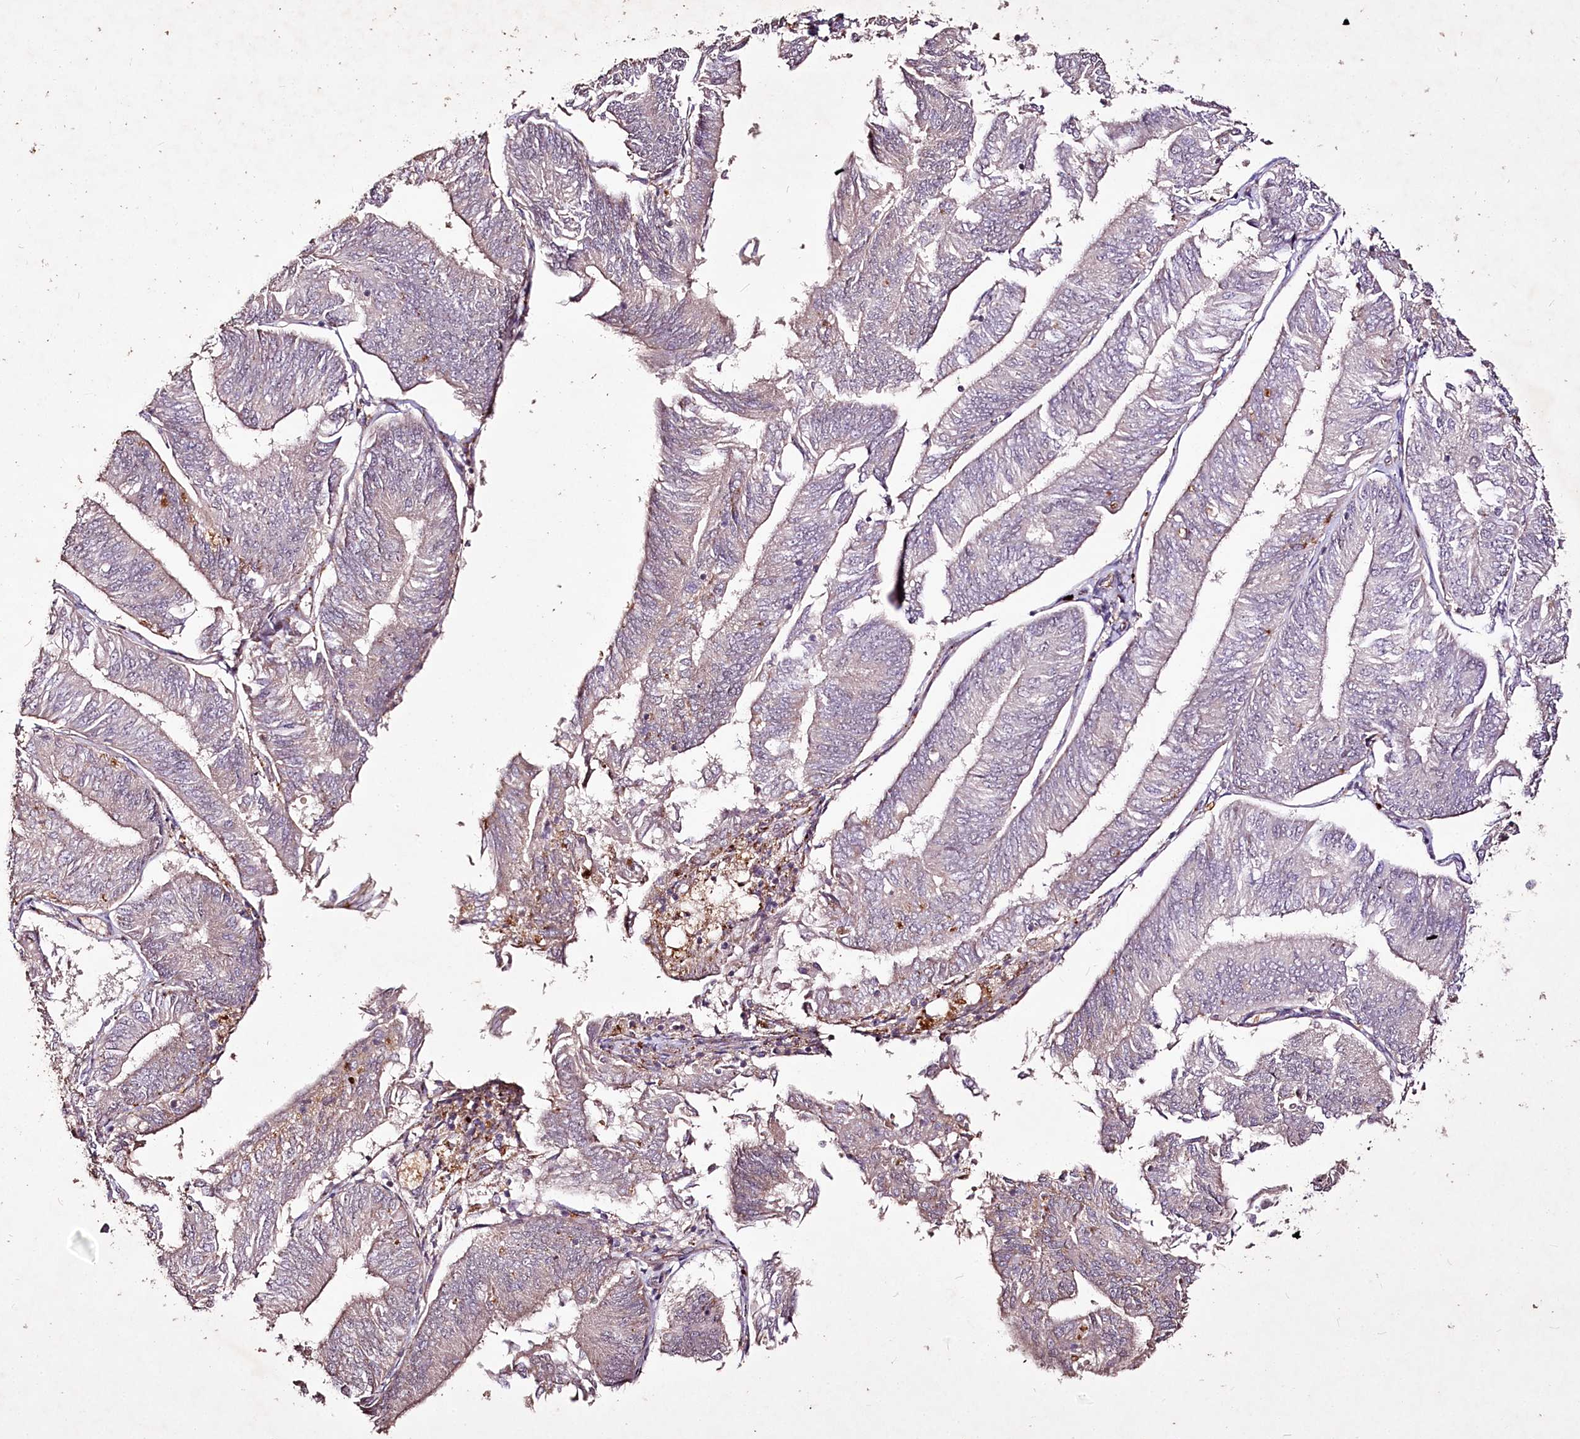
{"staining": {"intensity": "negative", "quantity": "none", "location": "none"}, "tissue": "endometrial cancer", "cell_type": "Tumor cells", "image_type": "cancer", "snomed": [{"axis": "morphology", "description": "Adenocarcinoma, NOS"}, {"axis": "topography", "description": "Endometrium"}], "caption": "Micrograph shows no significant protein expression in tumor cells of endometrial adenocarcinoma.", "gene": "CARD19", "patient": {"sex": "female", "age": 58}}